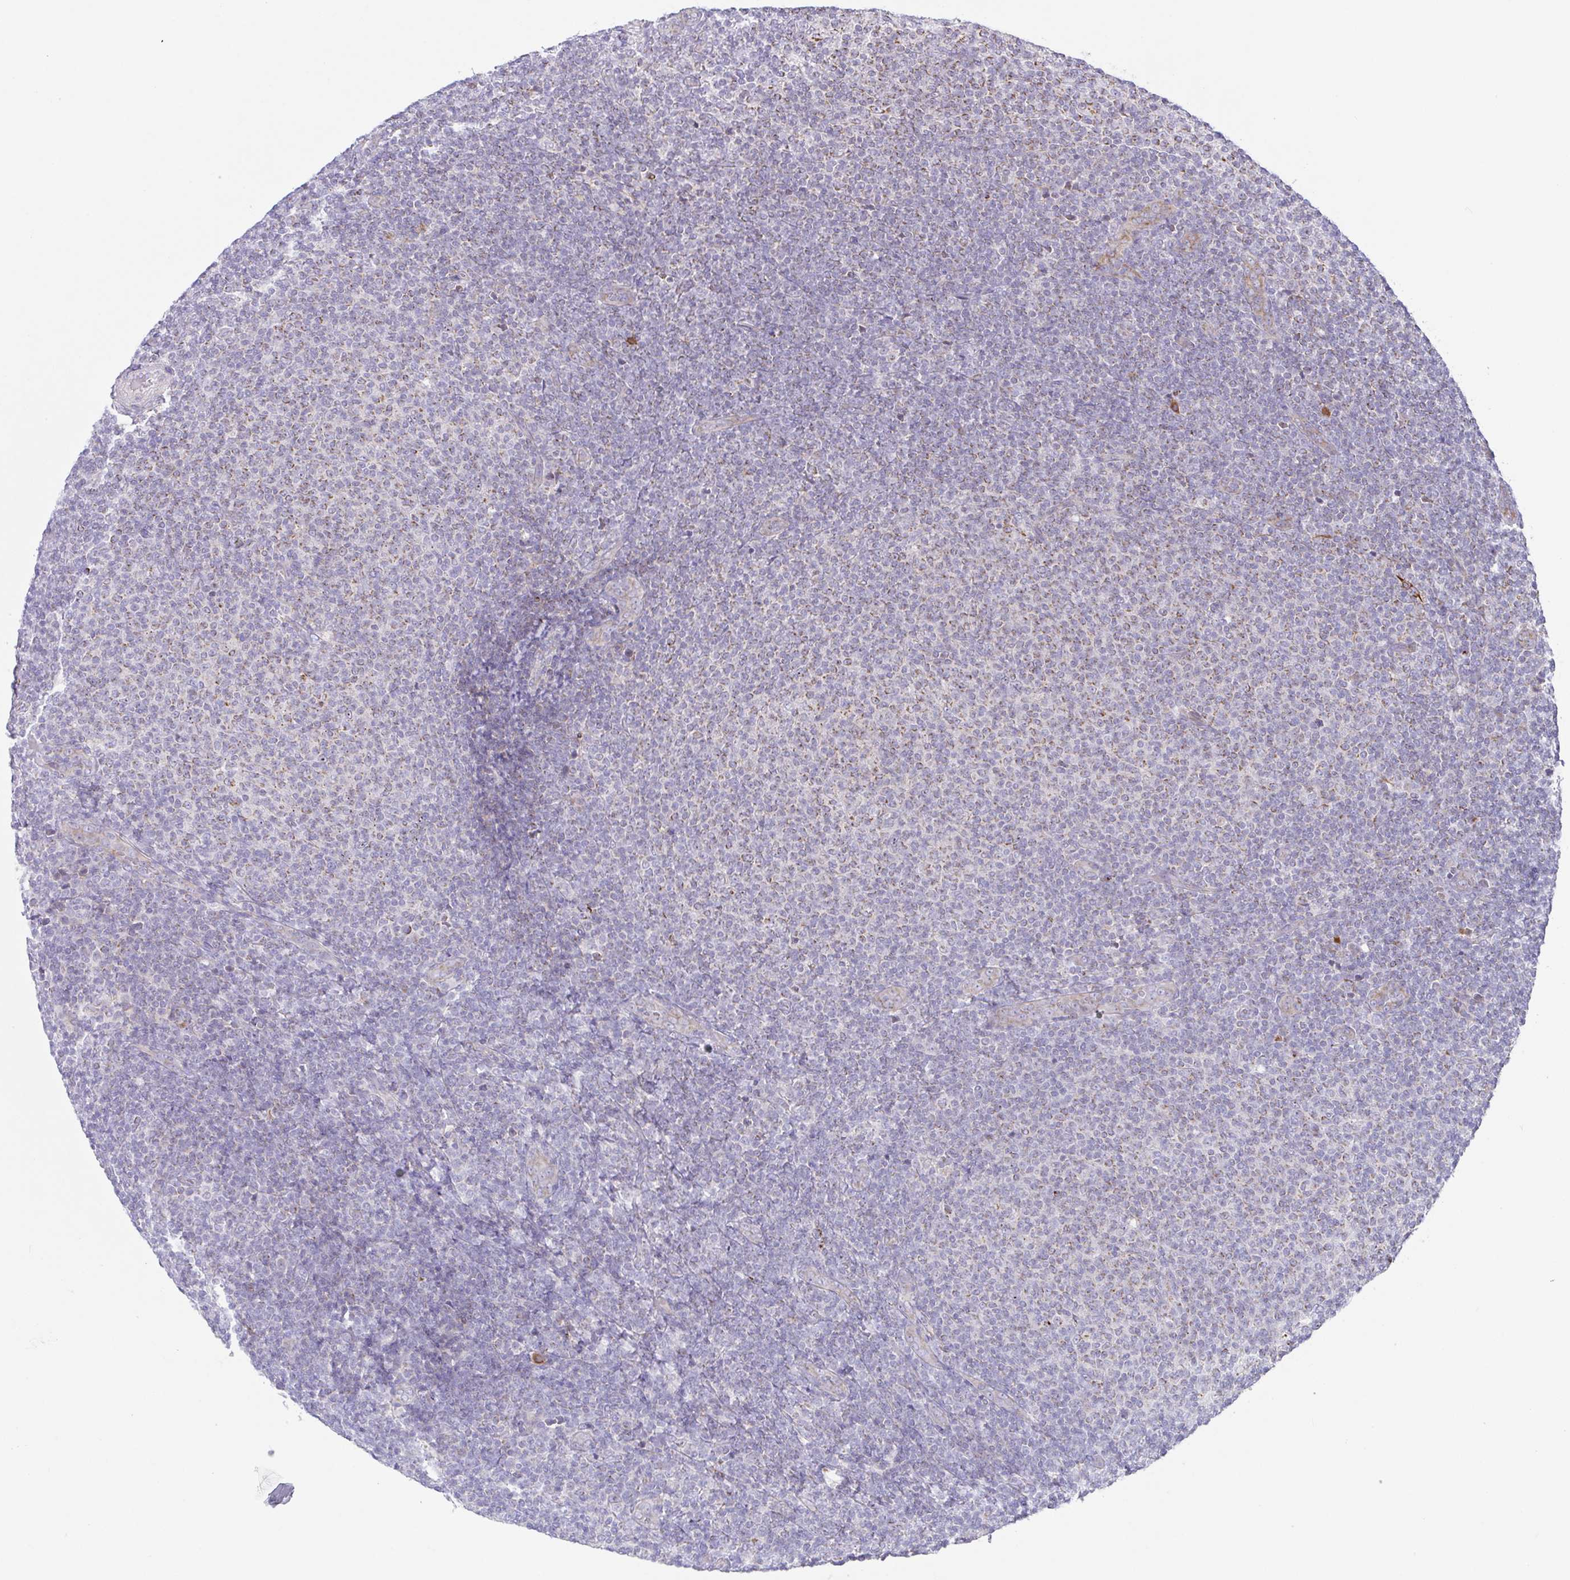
{"staining": {"intensity": "weak", "quantity": "25%-75%", "location": "cytoplasmic/membranous"}, "tissue": "lymphoma", "cell_type": "Tumor cells", "image_type": "cancer", "snomed": [{"axis": "morphology", "description": "Malignant lymphoma, non-Hodgkin's type, Low grade"}, {"axis": "topography", "description": "Lymph node"}], "caption": "This micrograph displays IHC staining of human lymphoma, with low weak cytoplasmic/membranous expression in about 25%-75% of tumor cells.", "gene": "CHDH", "patient": {"sex": "male", "age": 66}}